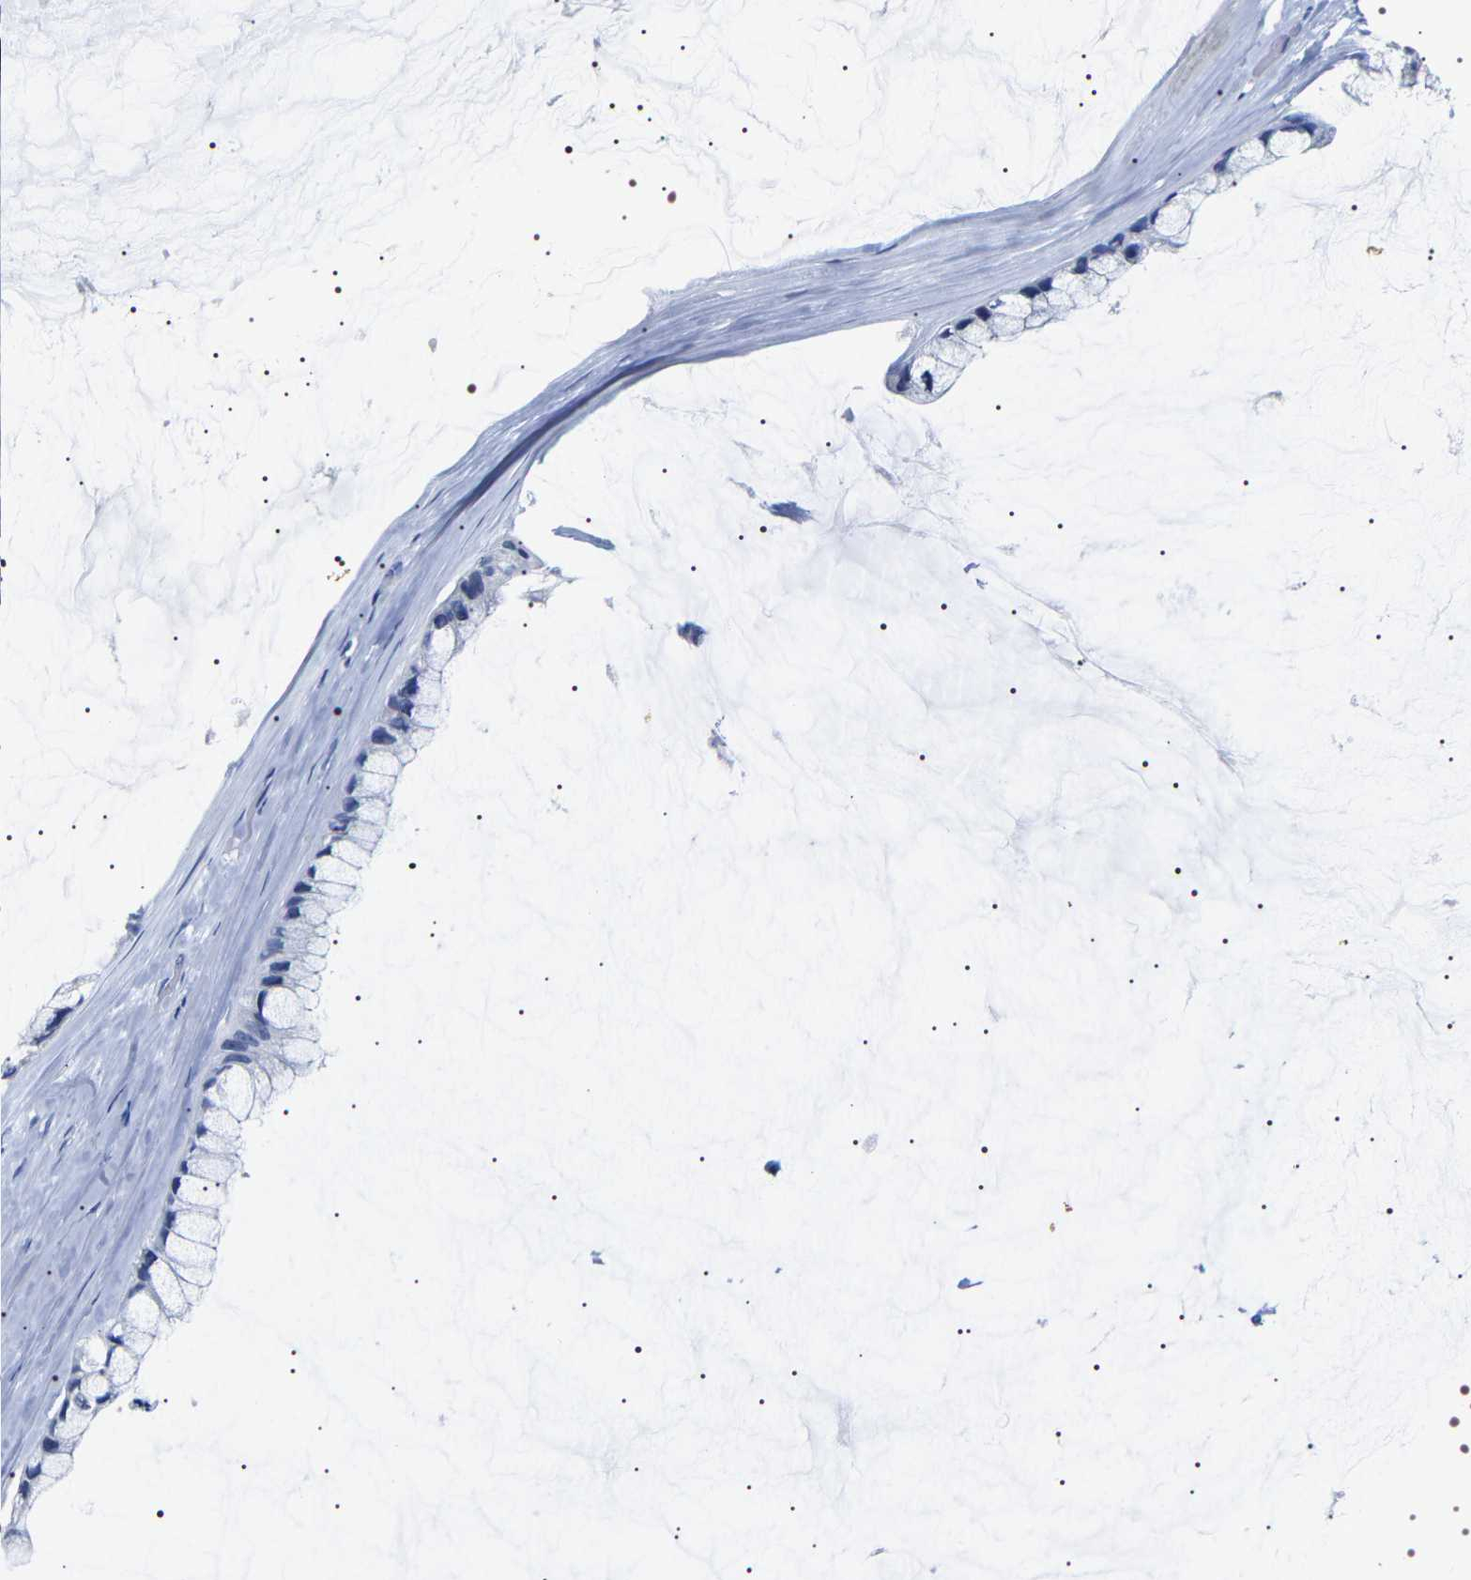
{"staining": {"intensity": "negative", "quantity": "none", "location": "none"}, "tissue": "ovarian cancer", "cell_type": "Tumor cells", "image_type": "cancer", "snomed": [{"axis": "morphology", "description": "Cystadenocarcinoma, mucinous, NOS"}, {"axis": "topography", "description": "Ovary"}], "caption": "Immunohistochemistry (IHC) image of human ovarian cancer (mucinous cystadenocarcinoma) stained for a protein (brown), which shows no expression in tumor cells. (Brightfield microscopy of DAB (3,3'-diaminobenzidine) IHC at high magnification).", "gene": "UBQLN3", "patient": {"sex": "female", "age": 39}}